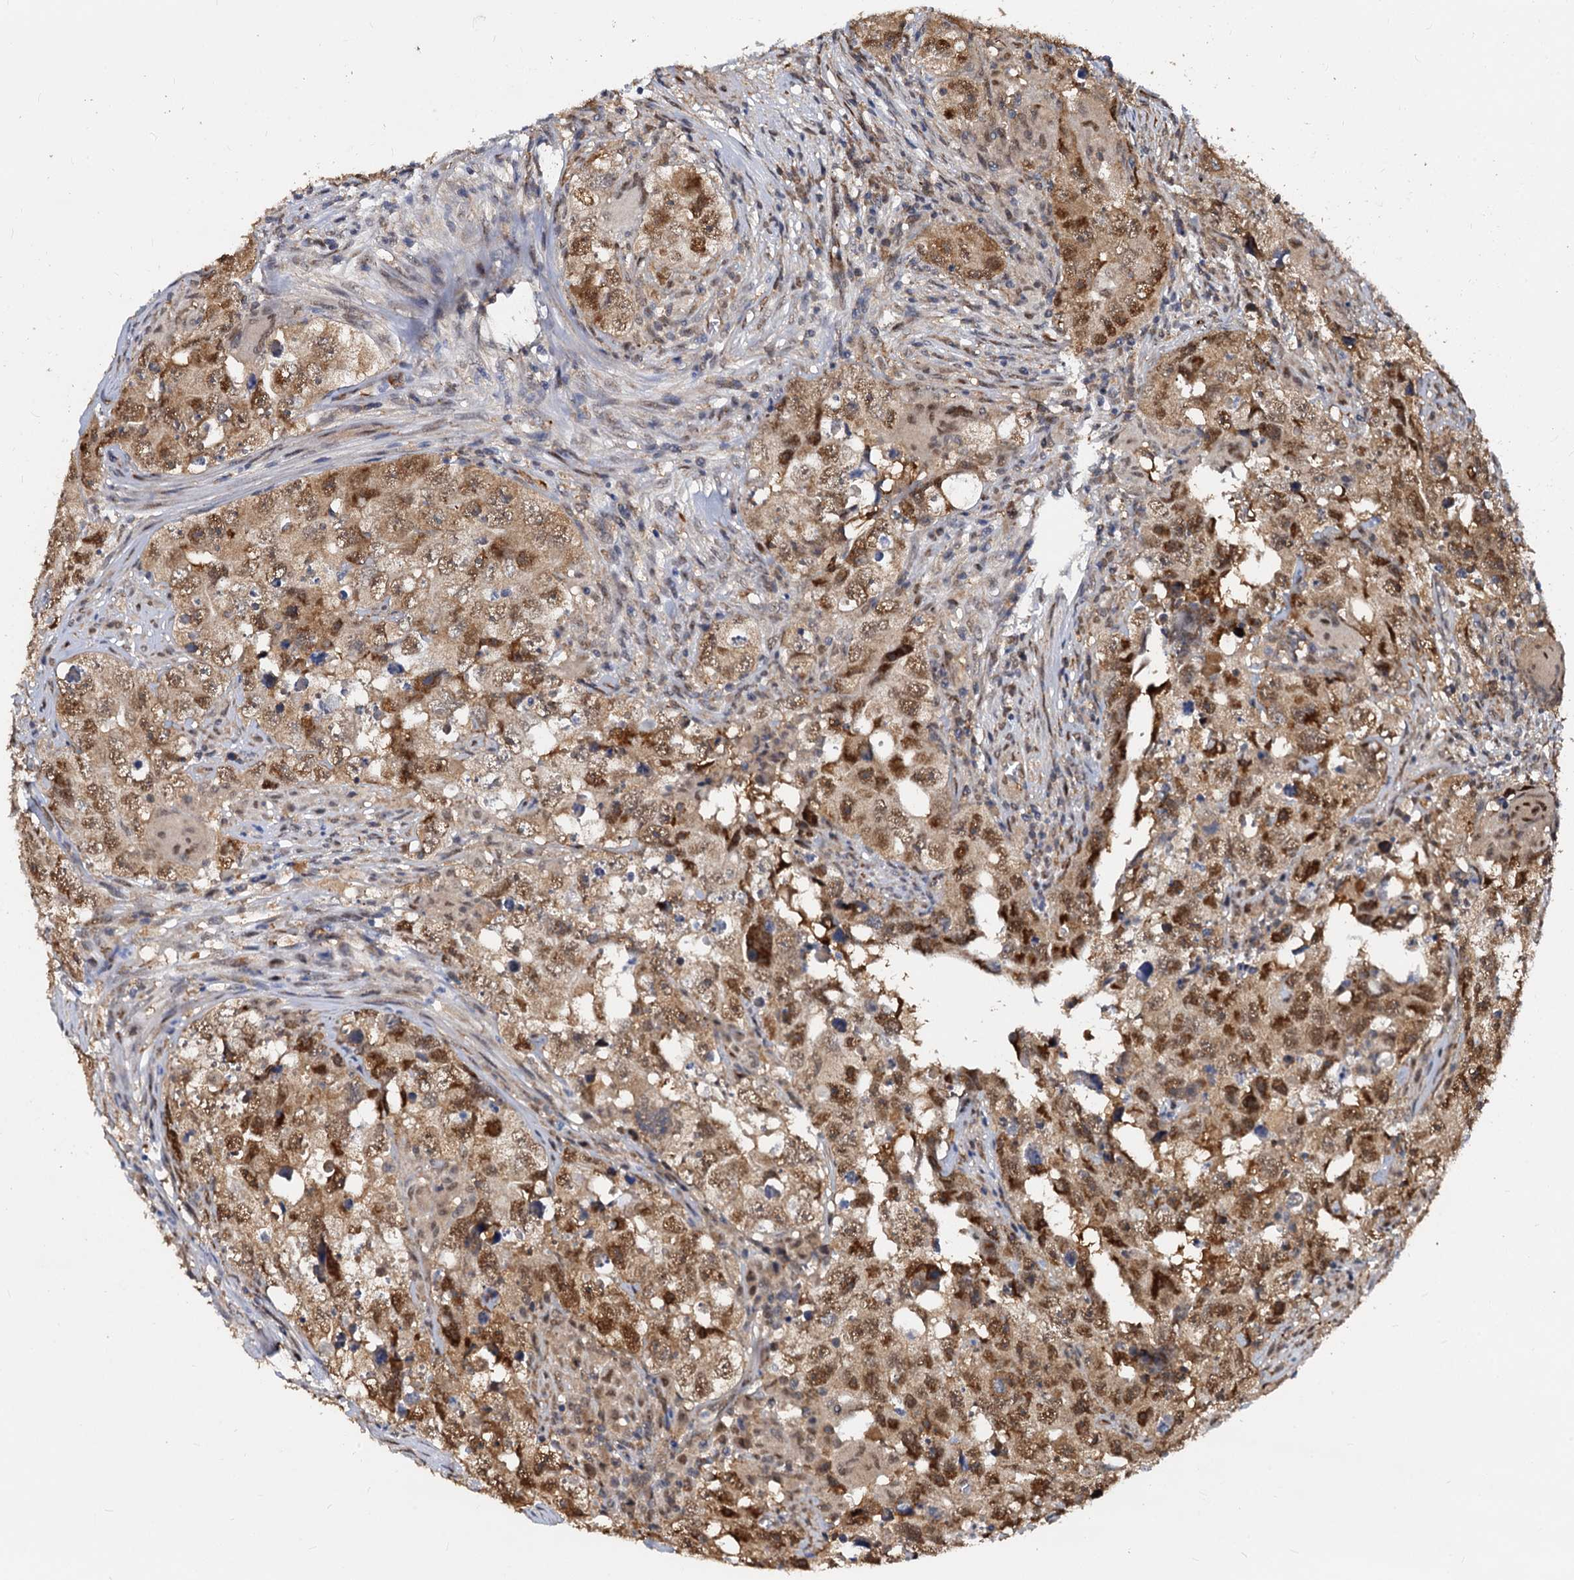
{"staining": {"intensity": "moderate", "quantity": ">75%", "location": "nuclear"}, "tissue": "testis cancer", "cell_type": "Tumor cells", "image_type": "cancer", "snomed": [{"axis": "morphology", "description": "Seminoma, NOS"}, {"axis": "morphology", "description": "Carcinoma, Embryonal, NOS"}, {"axis": "topography", "description": "Testis"}], "caption": "Tumor cells show medium levels of moderate nuclear positivity in about >75% of cells in testis seminoma.", "gene": "PSMD4", "patient": {"sex": "male", "age": 43}}